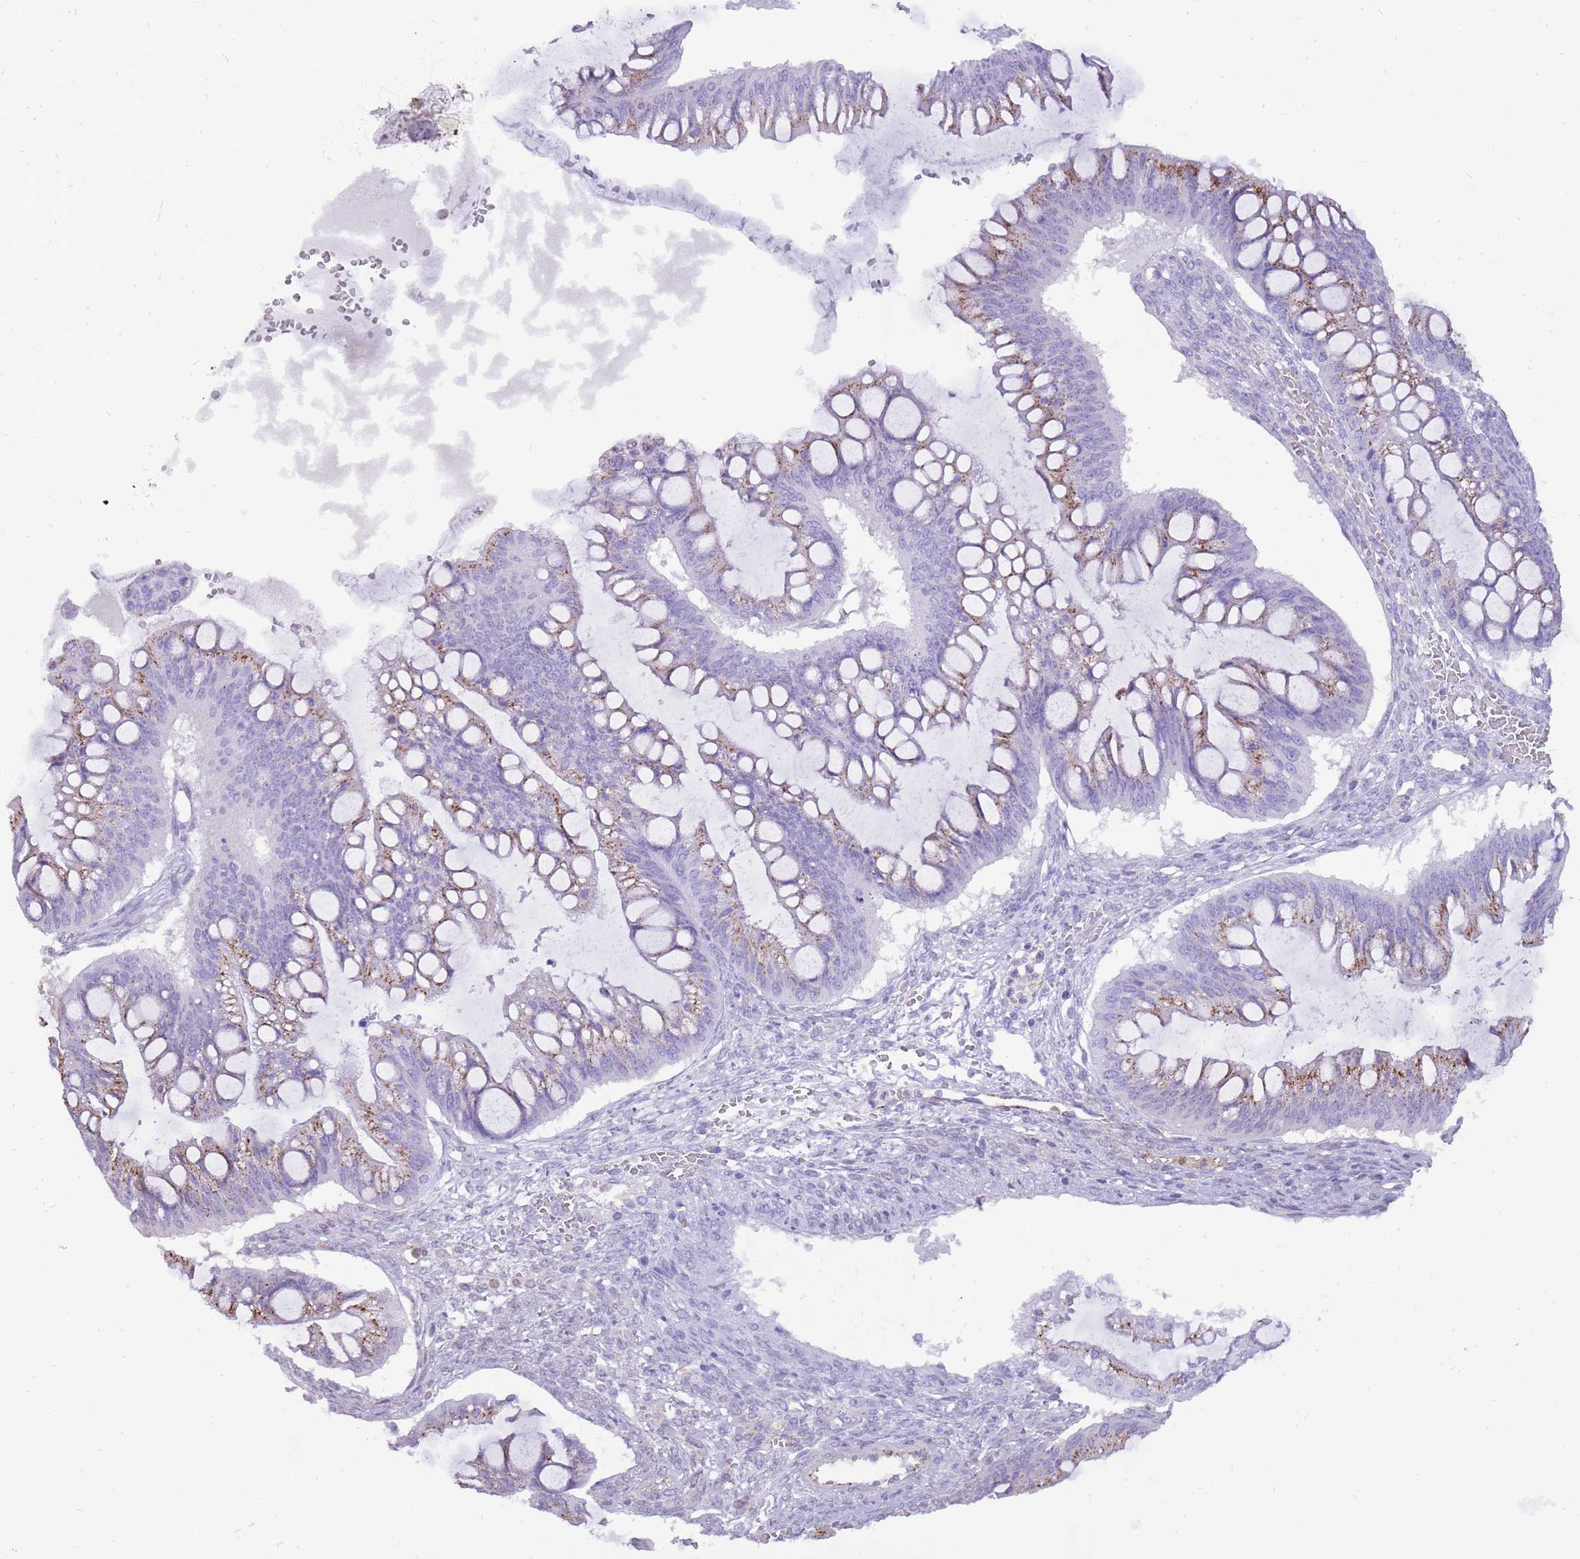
{"staining": {"intensity": "moderate", "quantity": "25%-75%", "location": "cytoplasmic/membranous"}, "tissue": "ovarian cancer", "cell_type": "Tumor cells", "image_type": "cancer", "snomed": [{"axis": "morphology", "description": "Cystadenocarcinoma, mucinous, NOS"}, {"axis": "topography", "description": "Ovary"}], "caption": "Protein expression analysis of human ovarian mucinous cystadenocarcinoma reveals moderate cytoplasmic/membranous staining in about 25%-75% of tumor cells.", "gene": "PCNX1", "patient": {"sex": "female", "age": 73}}